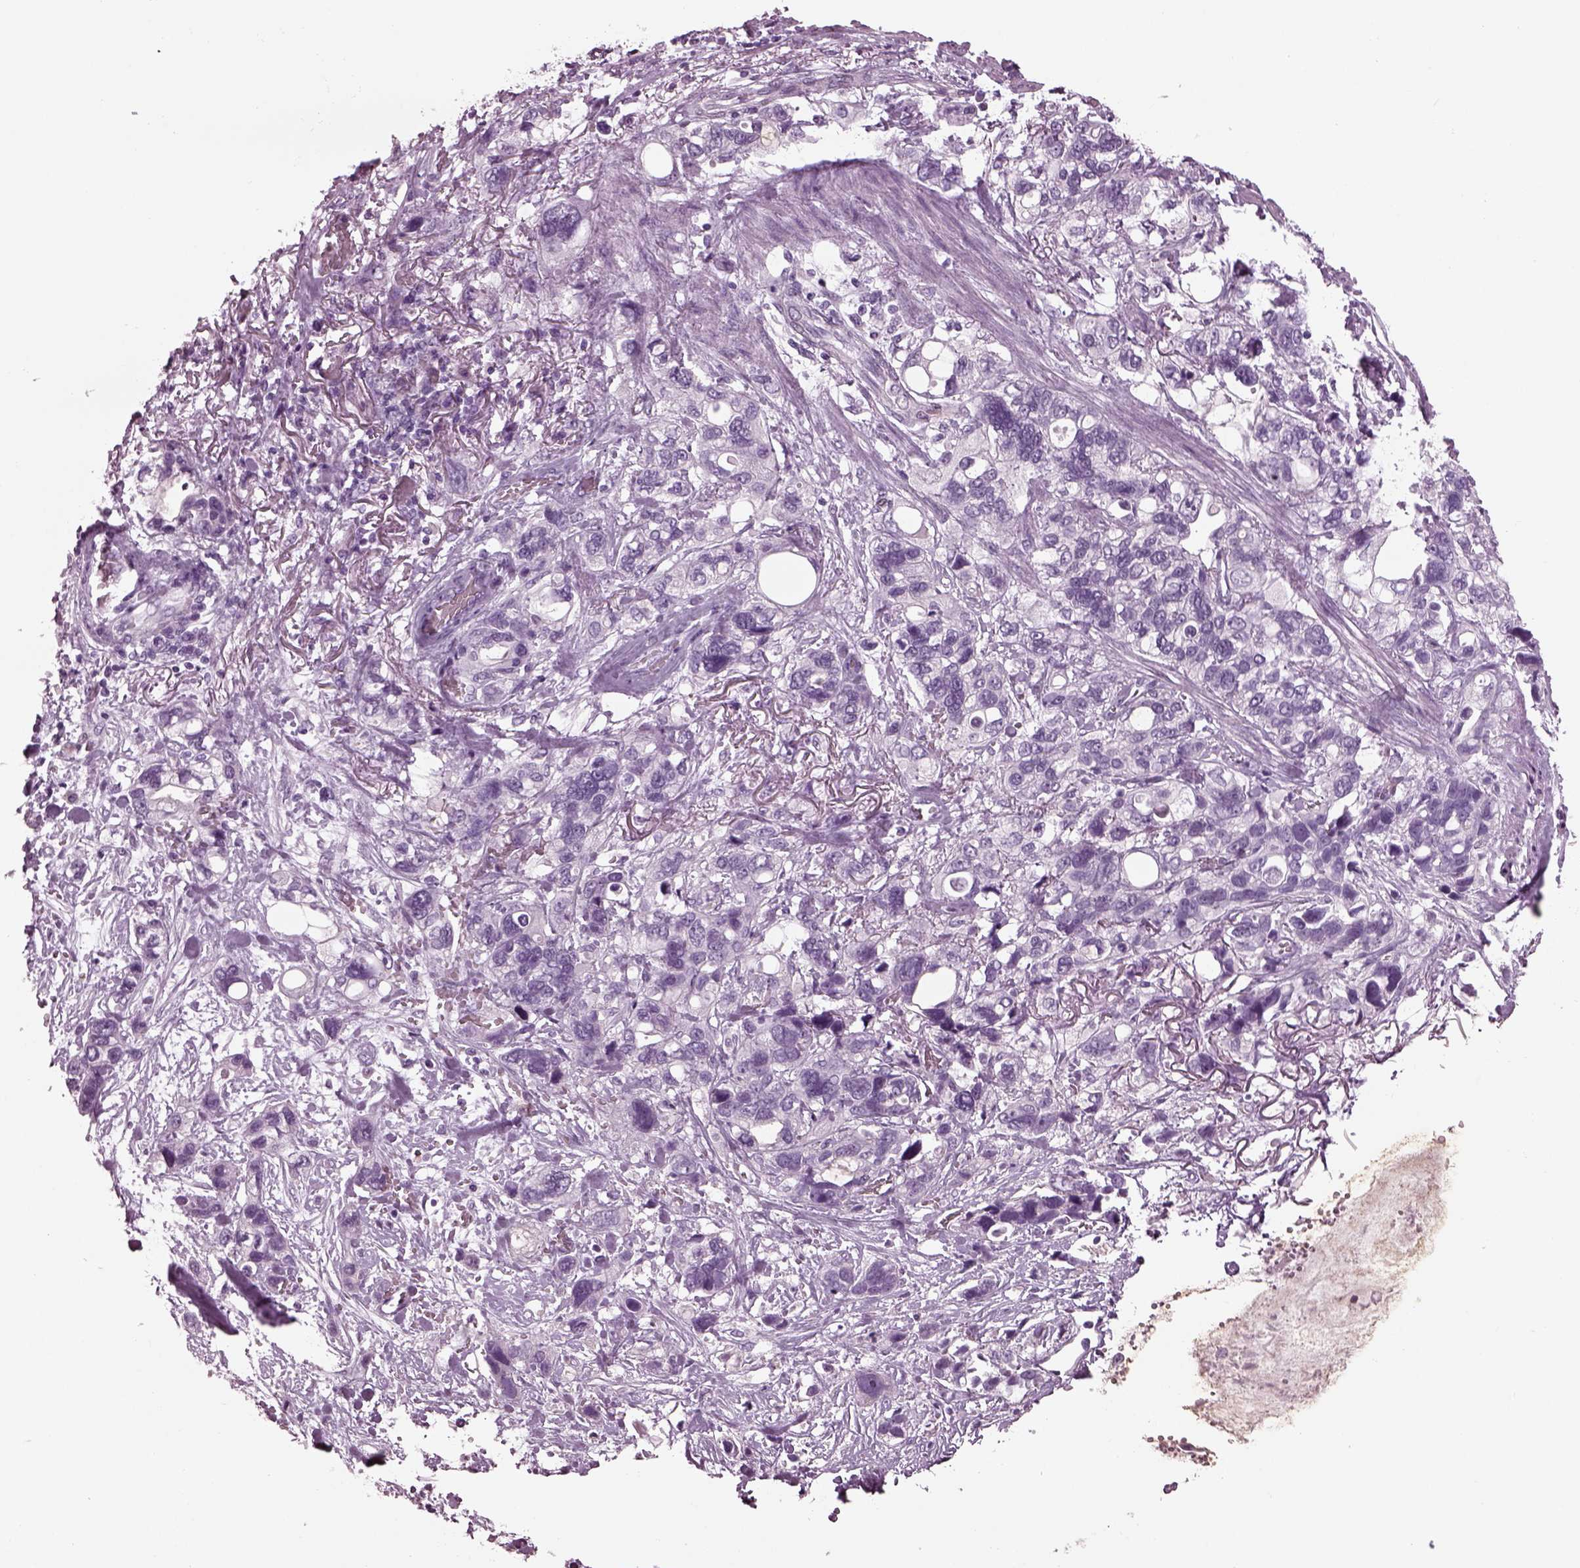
{"staining": {"intensity": "negative", "quantity": "none", "location": "none"}, "tissue": "stomach cancer", "cell_type": "Tumor cells", "image_type": "cancer", "snomed": [{"axis": "morphology", "description": "Adenocarcinoma, NOS"}, {"axis": "topography", "description": "Stomach, upper"}], "caption": "Immunohistochemistry of stomach cancer exhibits no staining in tumor cells.", "gene": "TPPP2", "patient": {"sex": "female", "age": 81}}